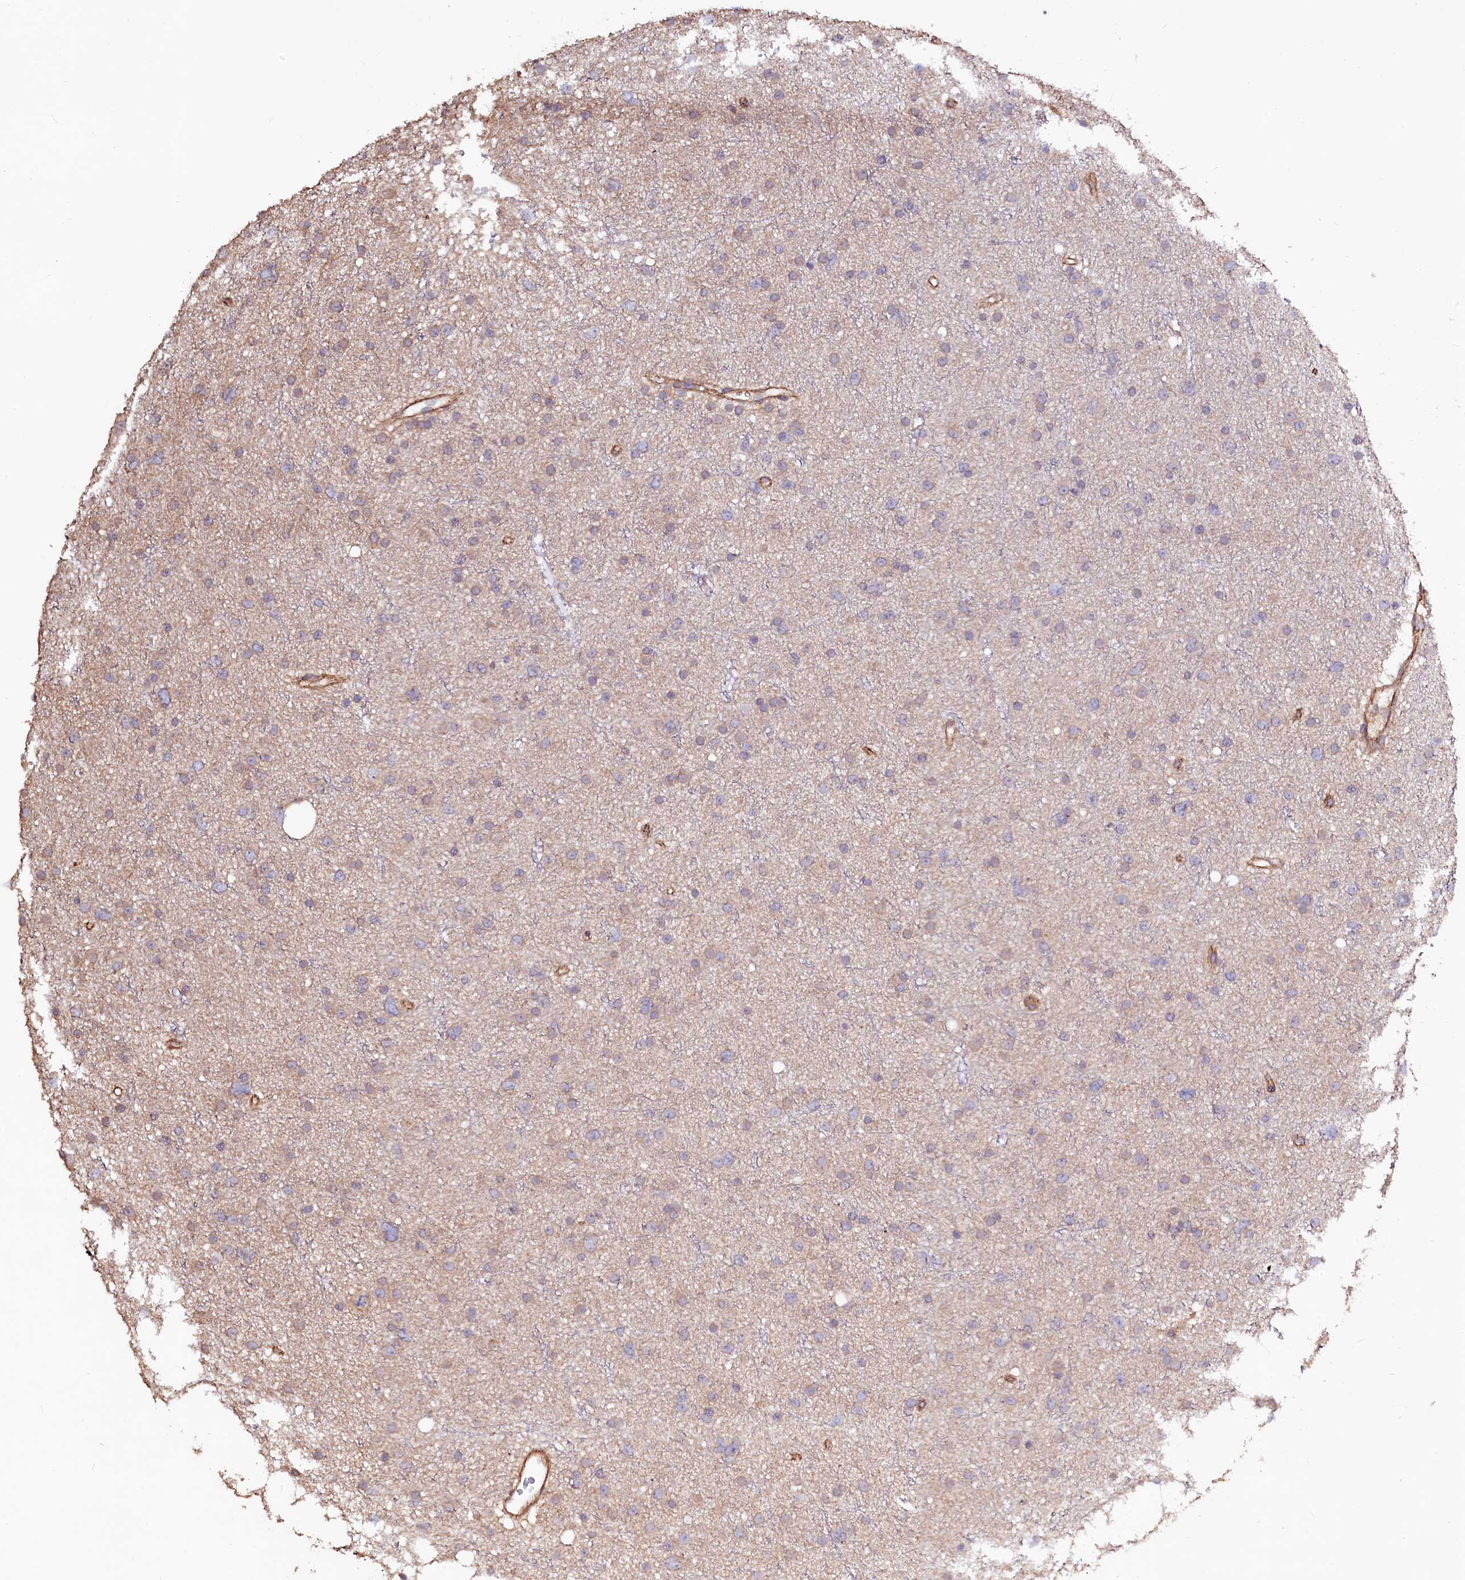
{"staining": {"intensity": "weak", "quantity": "<25%", "location": "cytoplasmic/membranous"}, "tissue": "glioma", "cell_type": "Tumor cells", "image_type": "cancer", "snomed": [{"axis": "morphology", "description": "Glioma, malignant, Low grade"}, {"axis": "topography", "description": "Cerebral cortex"}], "caption": "Glioma was stained to show a protein in brown. There is no significant expression in tumor cells.", "gene": "KLHDC4", "patient": {"sex": "female", "age": 39}}